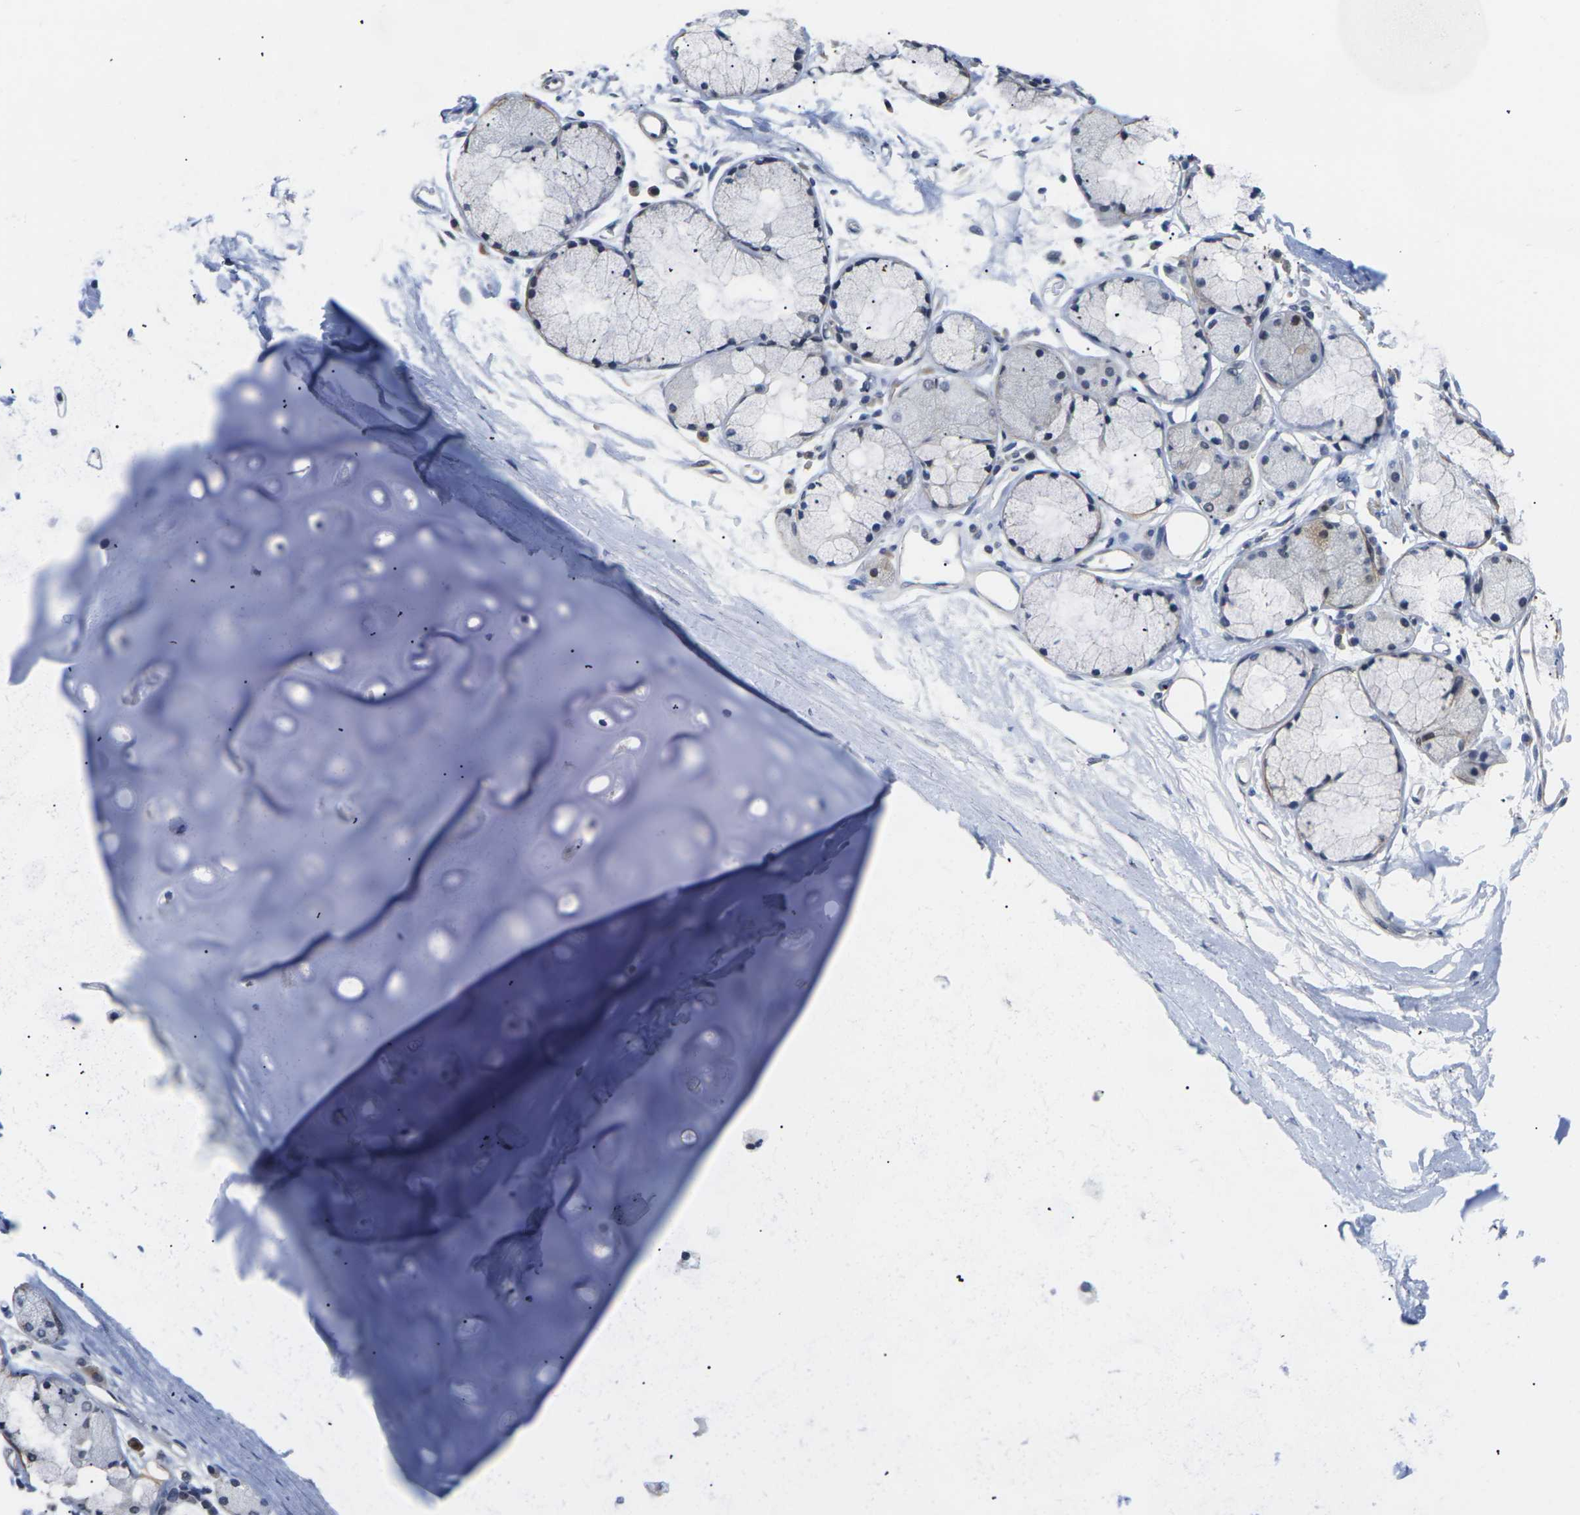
{"staining": {"intensity": "negative", "quantity": "none", "location": "none"}, "tissue": "adipose tissue", "cell_type": "Adipocytes", "image_type": "normal", "snomed": [{"axis": "morphology", "description": "Normal tissue, NOS"}, {"axis": "topography", "description": "Bronchus"}], "caption": "Immunohistochemical staining of benign human adipose tissue shows no significant positivity in adipocytes.", "gene": "ST6GAL2", "patient": {"sex": "female", "age": 73}}